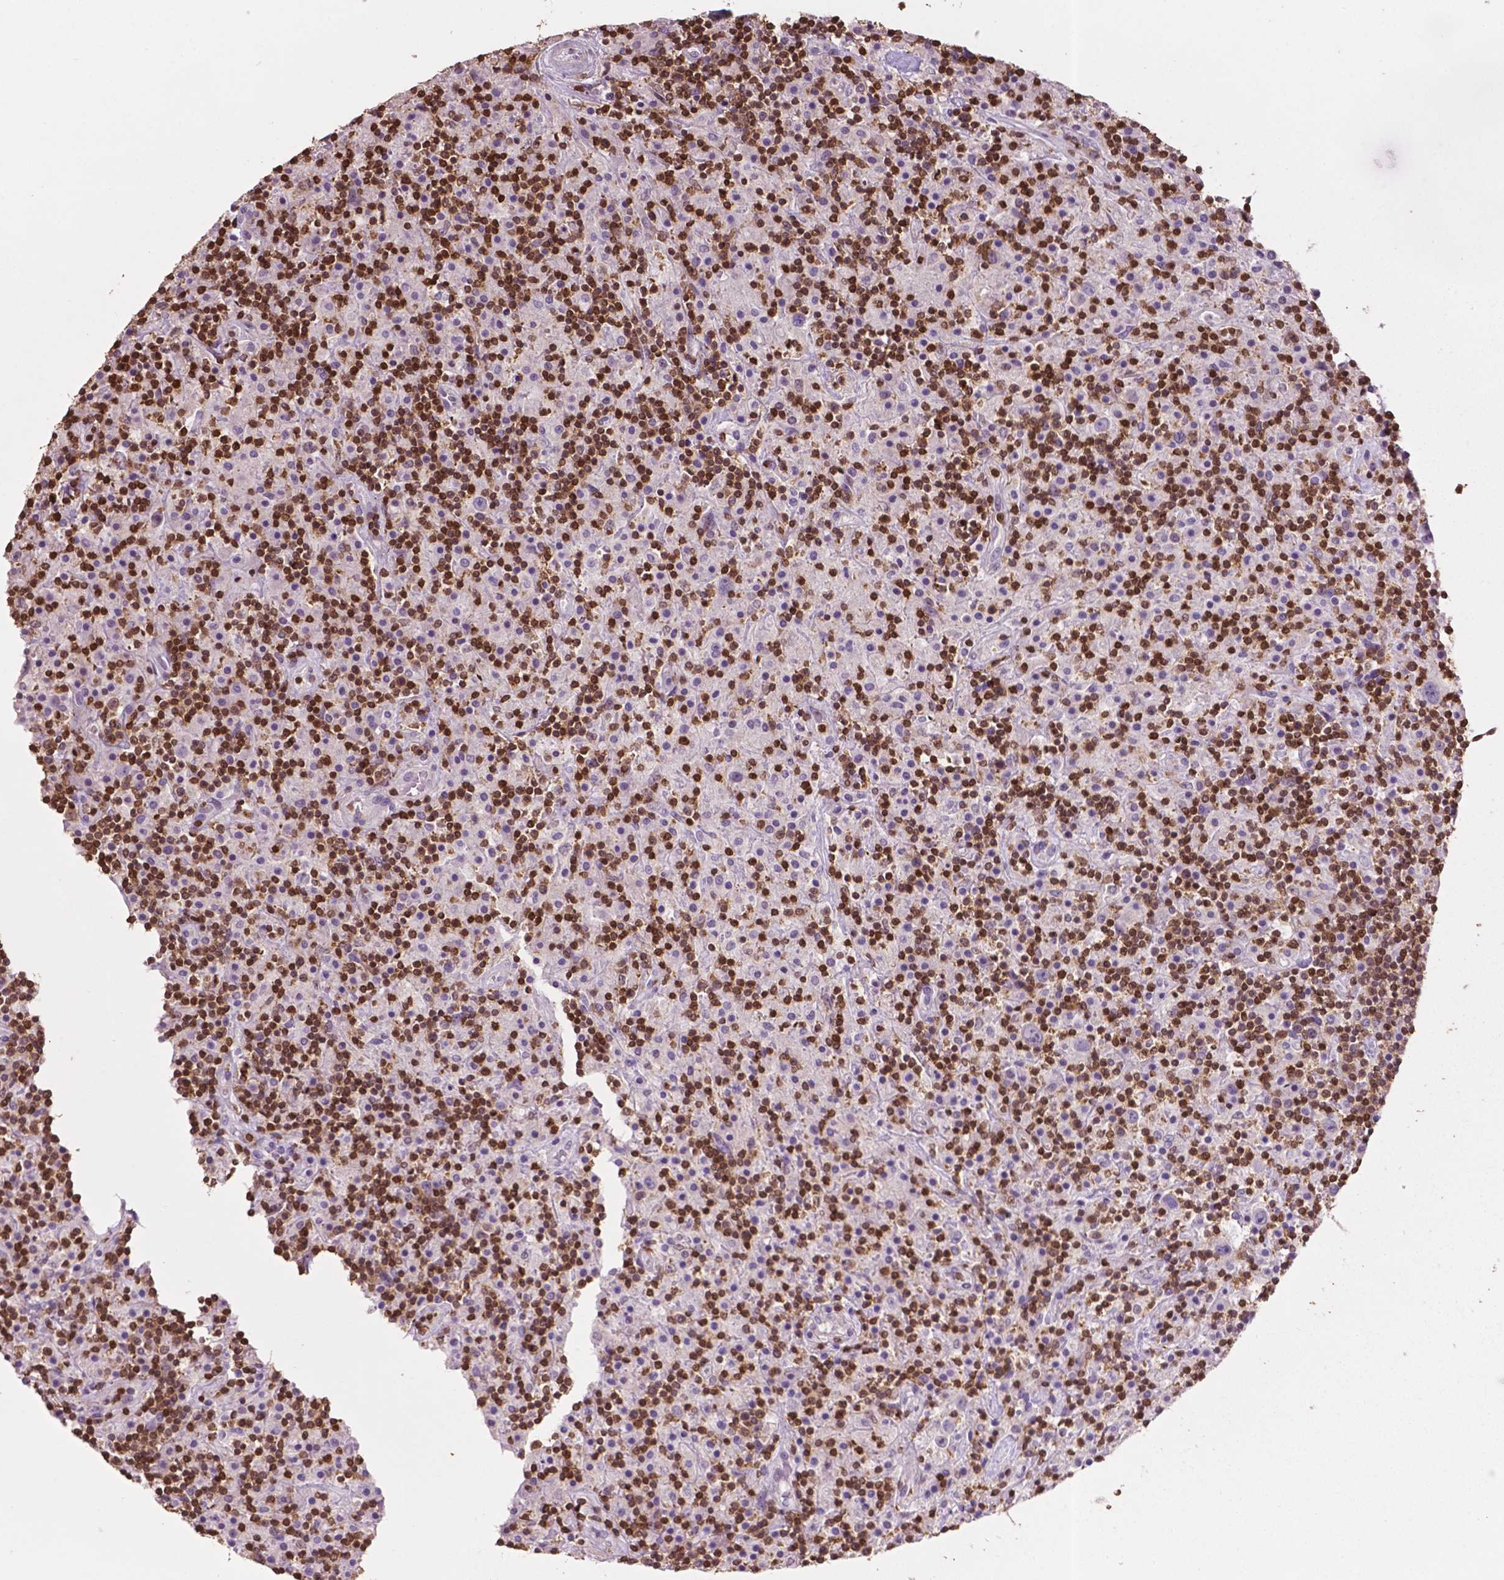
{"staining": {"intensity": "negative", "quantity": "none", "location": "none"}, "tissue": "lymphoma", "cell_type": "Tumor cells", "image_type": "cancer", "snomed": [{"axis": "morphology", "description": "Hodgkin's disease, NOS"}, {"axis": "topography", "description": "Lymph node"}], "caption": "Immunohistochemistry histopathology image of human Hodgkin's disease stained for a protein (brown), which demonstrates no expression in tumor cells.", "gene": "TBC1D10C", "patient": {"sex": "male", "age": 70}}